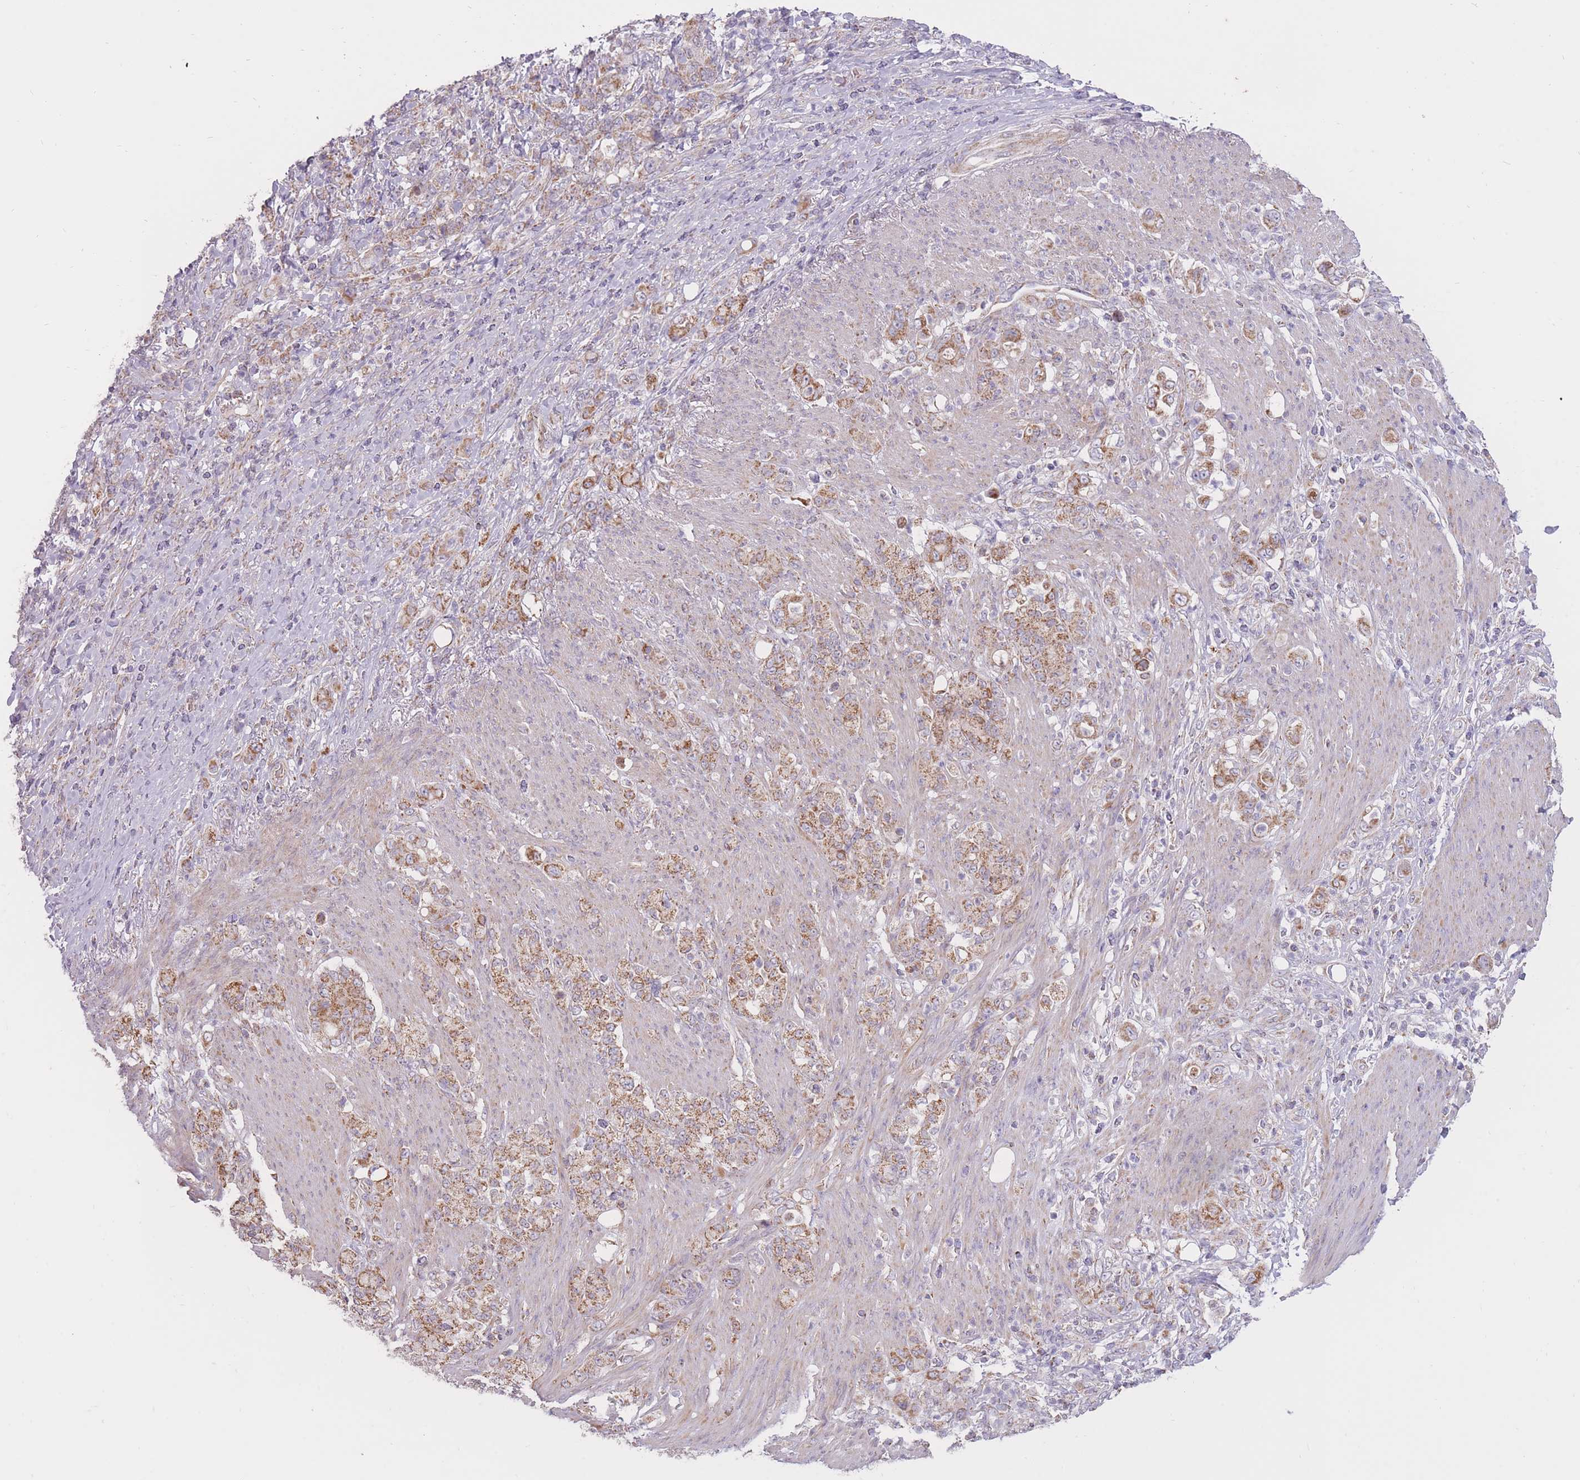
{"staining": {"intensity": "moderate", "quantity": ">75%", "location": "cytoplasmic/membranous"}, "tissue": "stomach cancer", "cell_type": "Tumor cells", "image_type": "cancer", "snomed": [{"axis": "morphology", "description": "Normal tissue, NOS"}, {"axis": "morphology", "description": "Adenocarcinoma, NOS"}, {"axis": "topography", "description": "Stomach"}], "caption": "Moderate cytoplasmic/membranous positivity is appreciated in about >75% of tumor cells in stomach cancer (adenocarcinoma).", "gene": "LIN7C", "patient": {"sex": "female", "age": 79}}